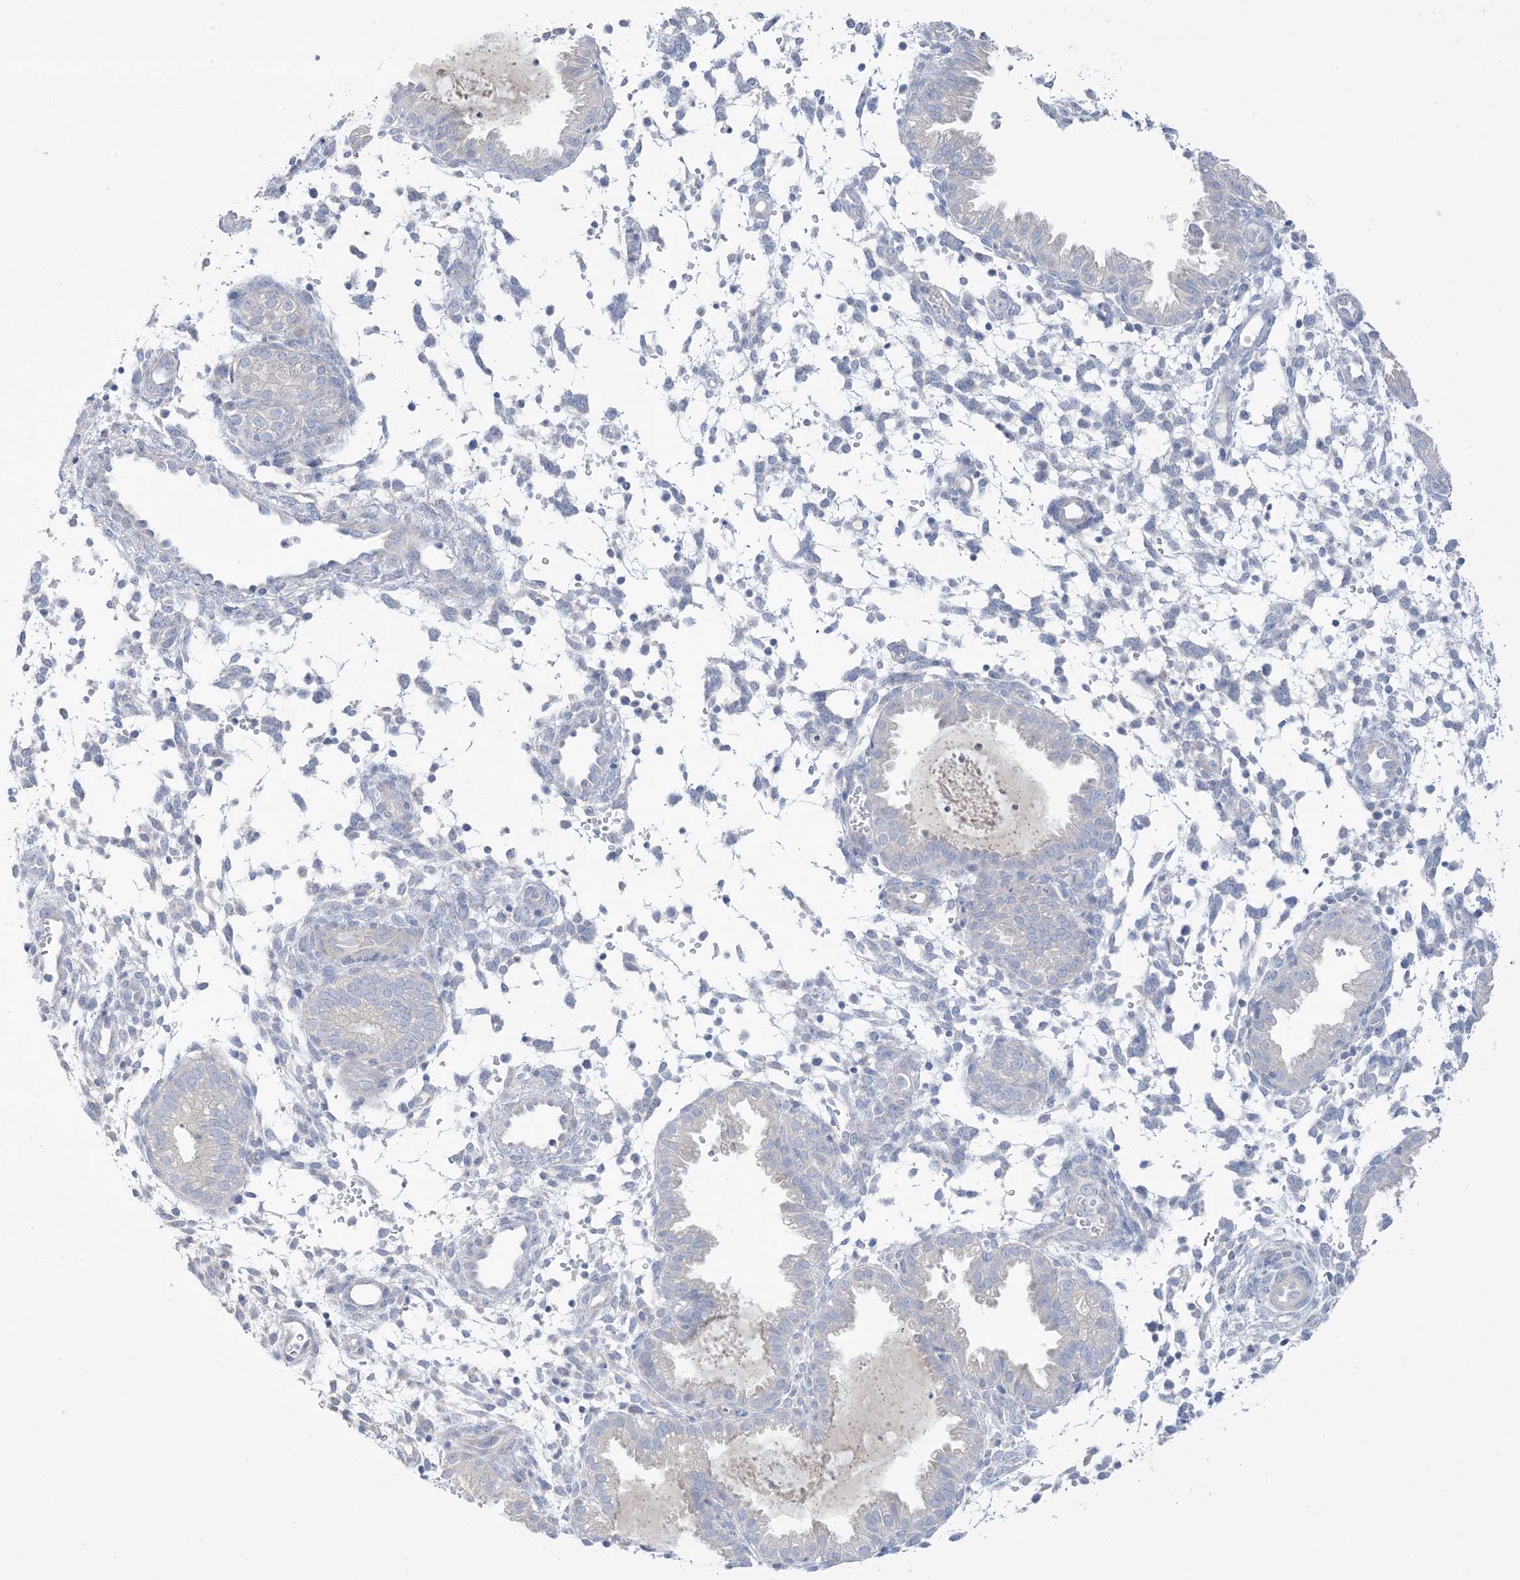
{"staining": {"intensity": "negative", "quantity": "none", "location": "none"}, "tissue": "endometrium", "cell_type": "Cells in endometrial stroma", "image_type": "normal", "snomed": [{"axis": "morphology", "description": "Normal tissue, NOS"}, {"axis": "topography", "description": "Endometrium"}], "caption": "This is an IHC image of benign human endometrium. There is no staining in cells in endometrial stroma.", "gene": "FAM184A", "patient": {"sex": "female", "age": 33}}